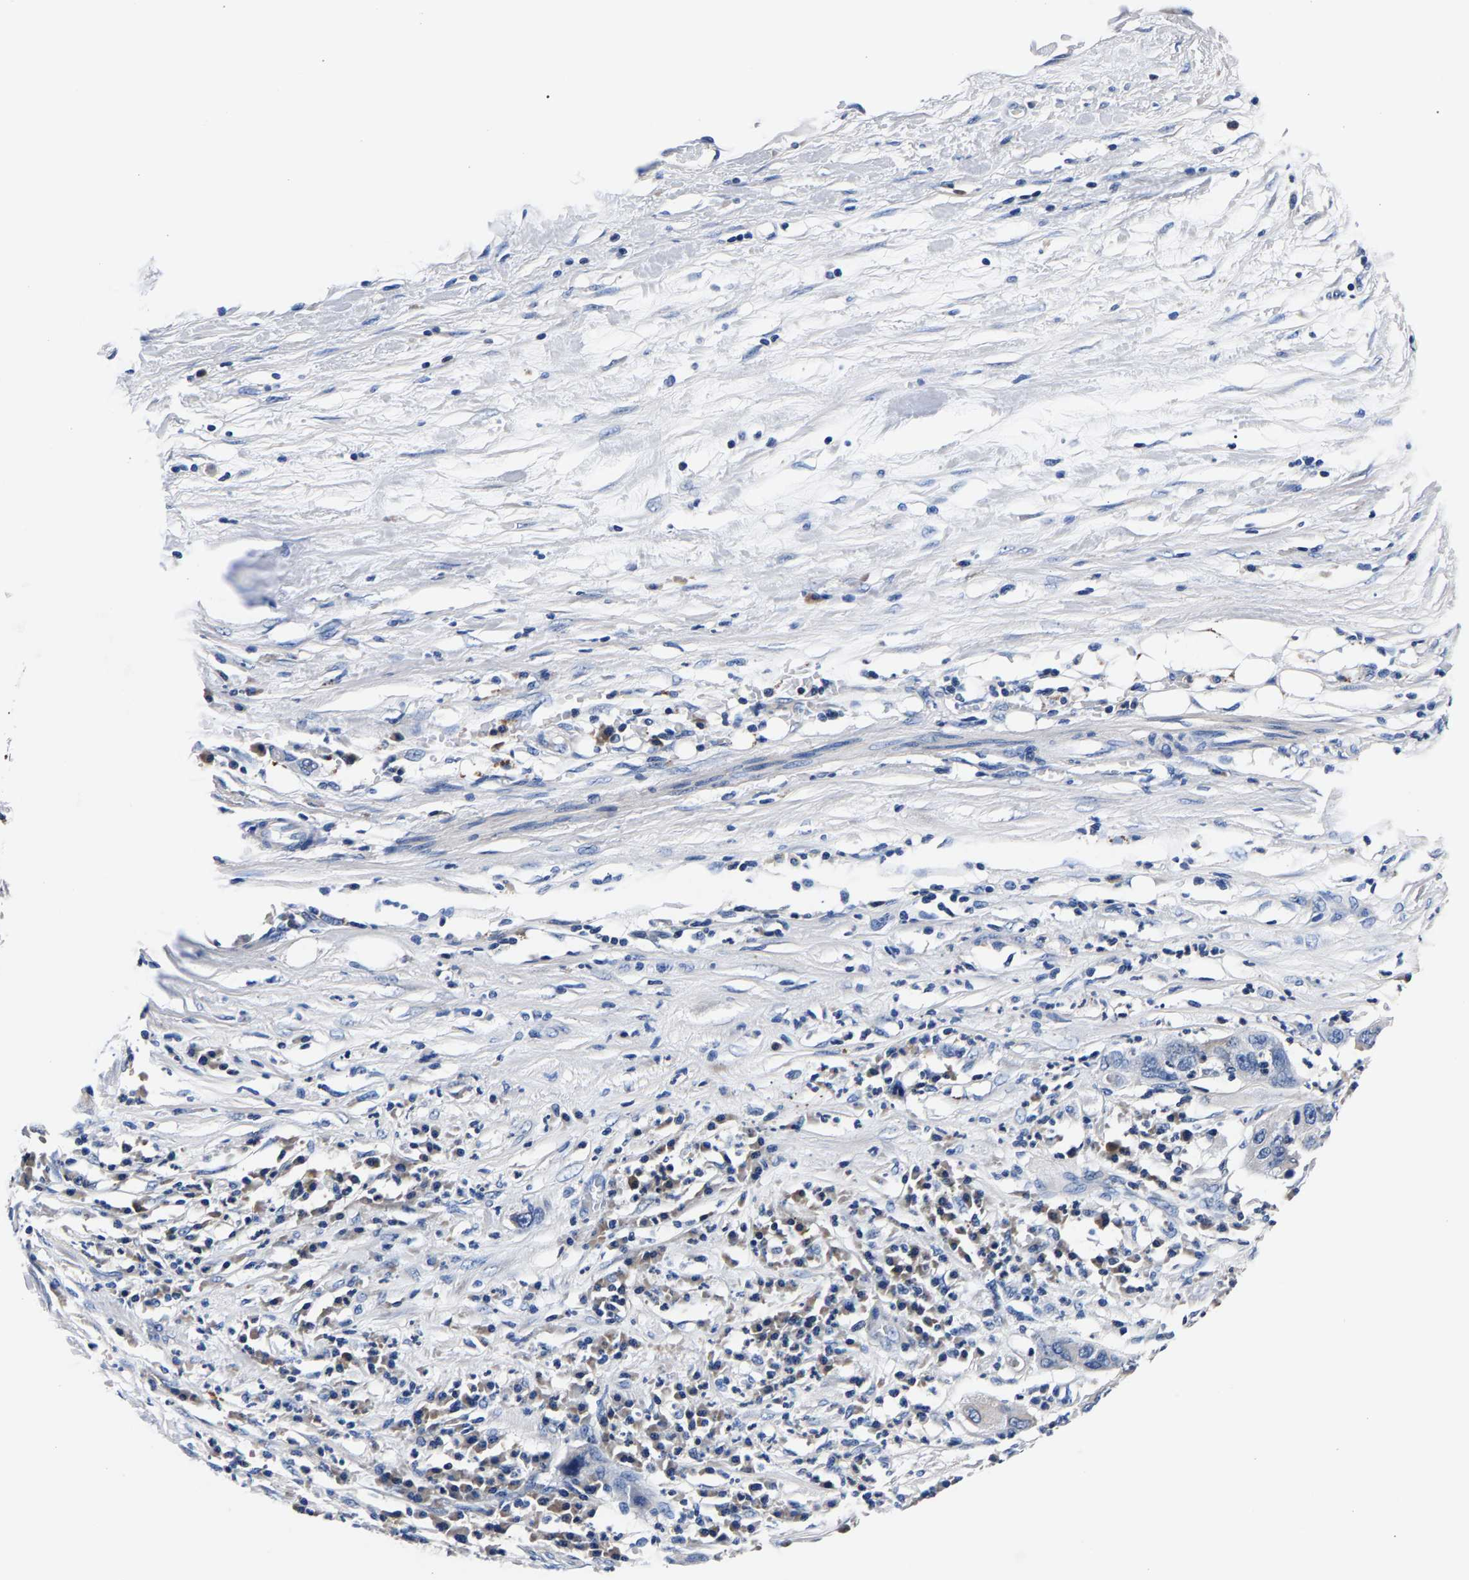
{"staining": {"intensity": "negative", "quantity": "none", "location": "none"}, "tissue": "pancreatic cancer", "cell_type": "Tumor cells", "image_type": "cancer", "snomed": [{"axis": "morphology", "description": "Adenocarcinoma, NOS"}, {"axis": "topography", "description": "Pancreas"}], "caption": "Adenocarcinoma (pancreatic) was stained to show a protein in brown. There is no significant expression in tumor cells. (Brightfield microscopy of DAB immunohistochemistry (IHC) at high magnification).", "gene": "PHF24", "patient": {"sex": "female", "age": 78}}